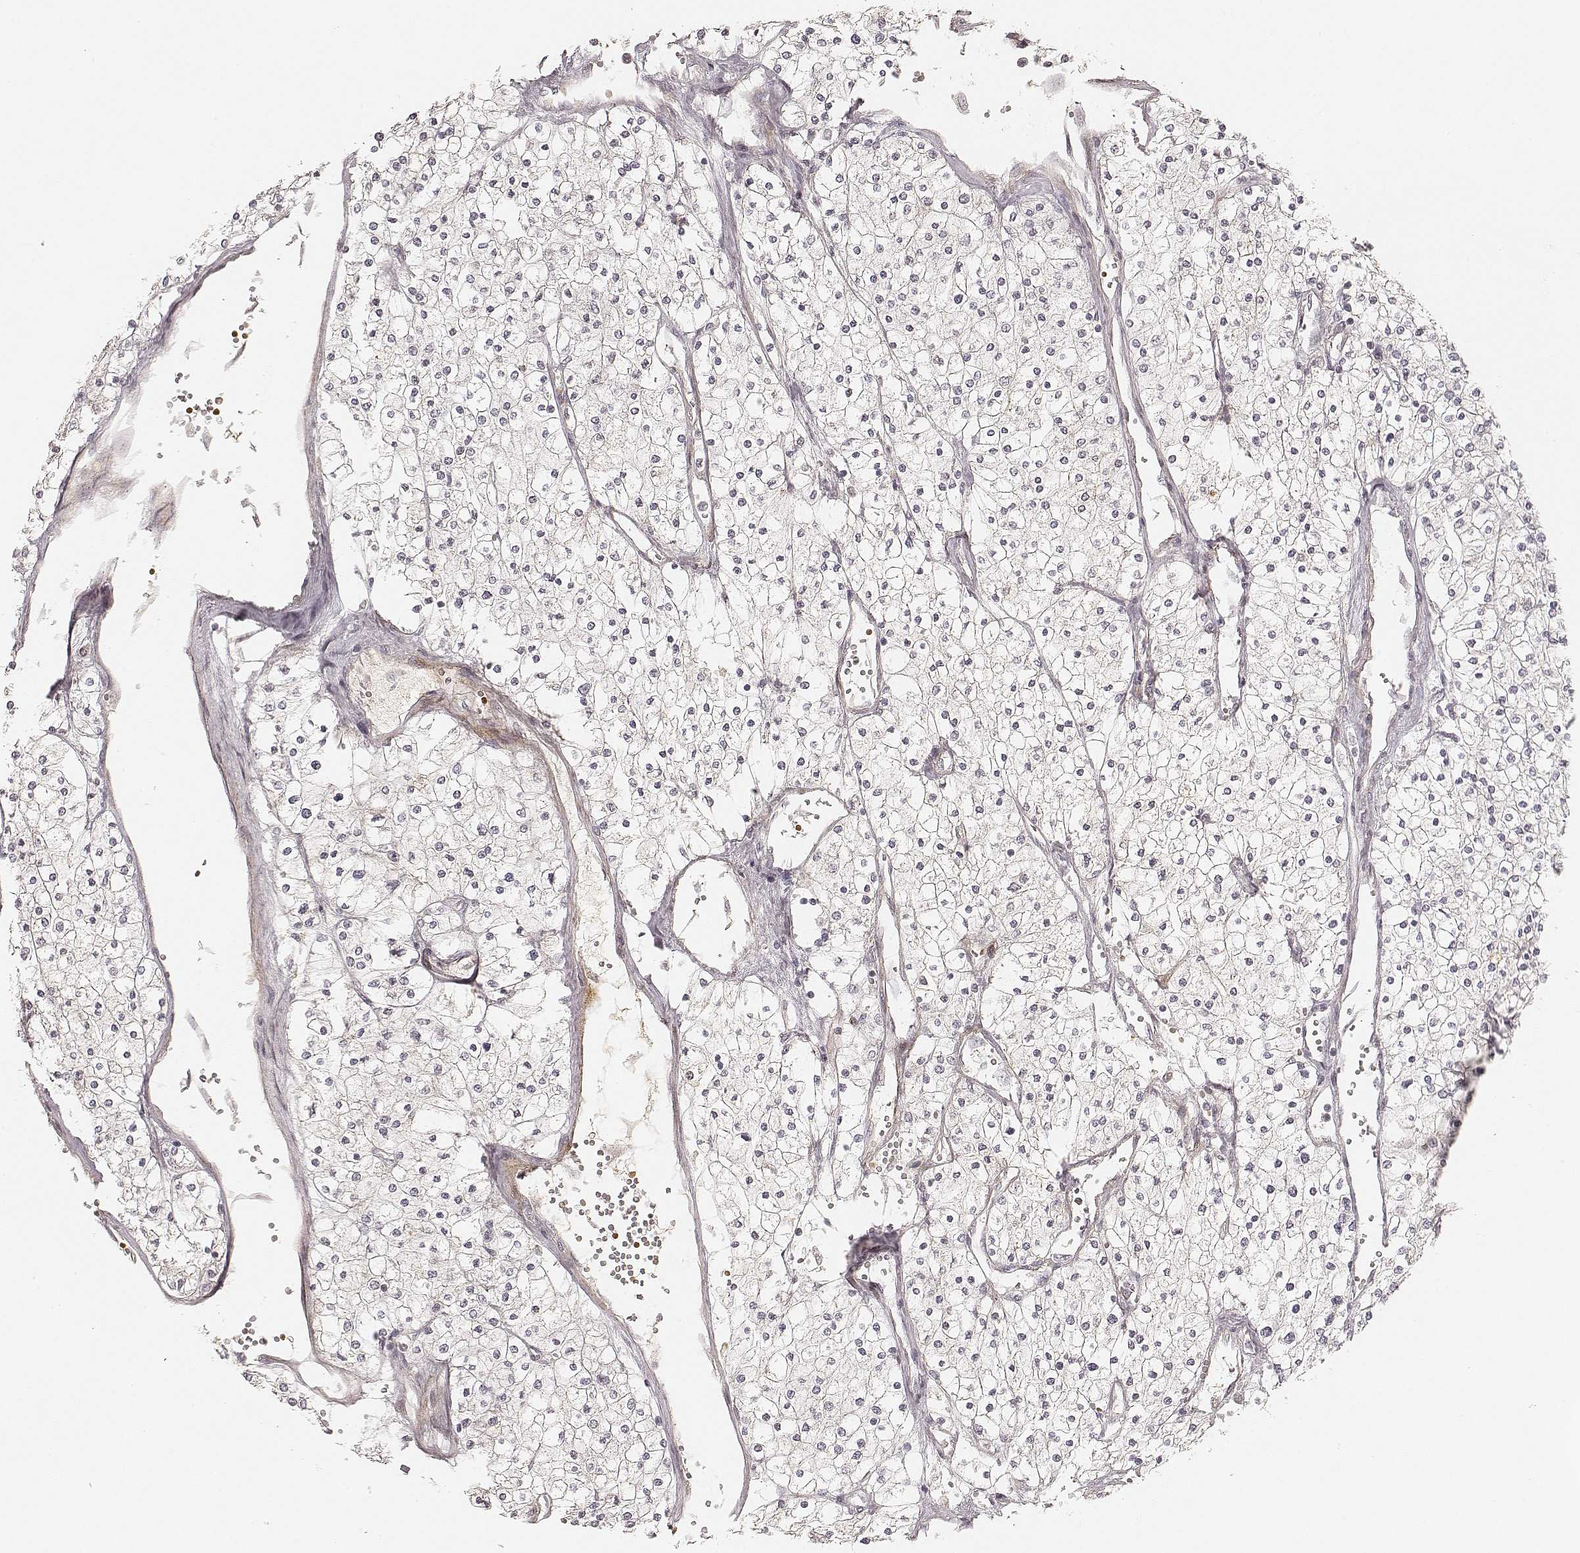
{"staining": {"intensity": "negative", "quantity": "none", "location": "none"}, "tissue": "renal cancer", "cell_type": "Tumor cells", "image_type": "cancer", "snomed": [{"axis": "morphology", "description": "Adenocarcinoma, NOS"}, {"axis": "topography", "description": "Kidney"}], "caption": "An immunohistochemistry (IHC) image of renal adenocarcinoma is shown. There is no staining in tumor cells of renal adenocarcinoma. (DAB IHC with hematoxylin counter stain).", "gene": "GORASP2", "patient": {"sex": "male", "age": 80}}